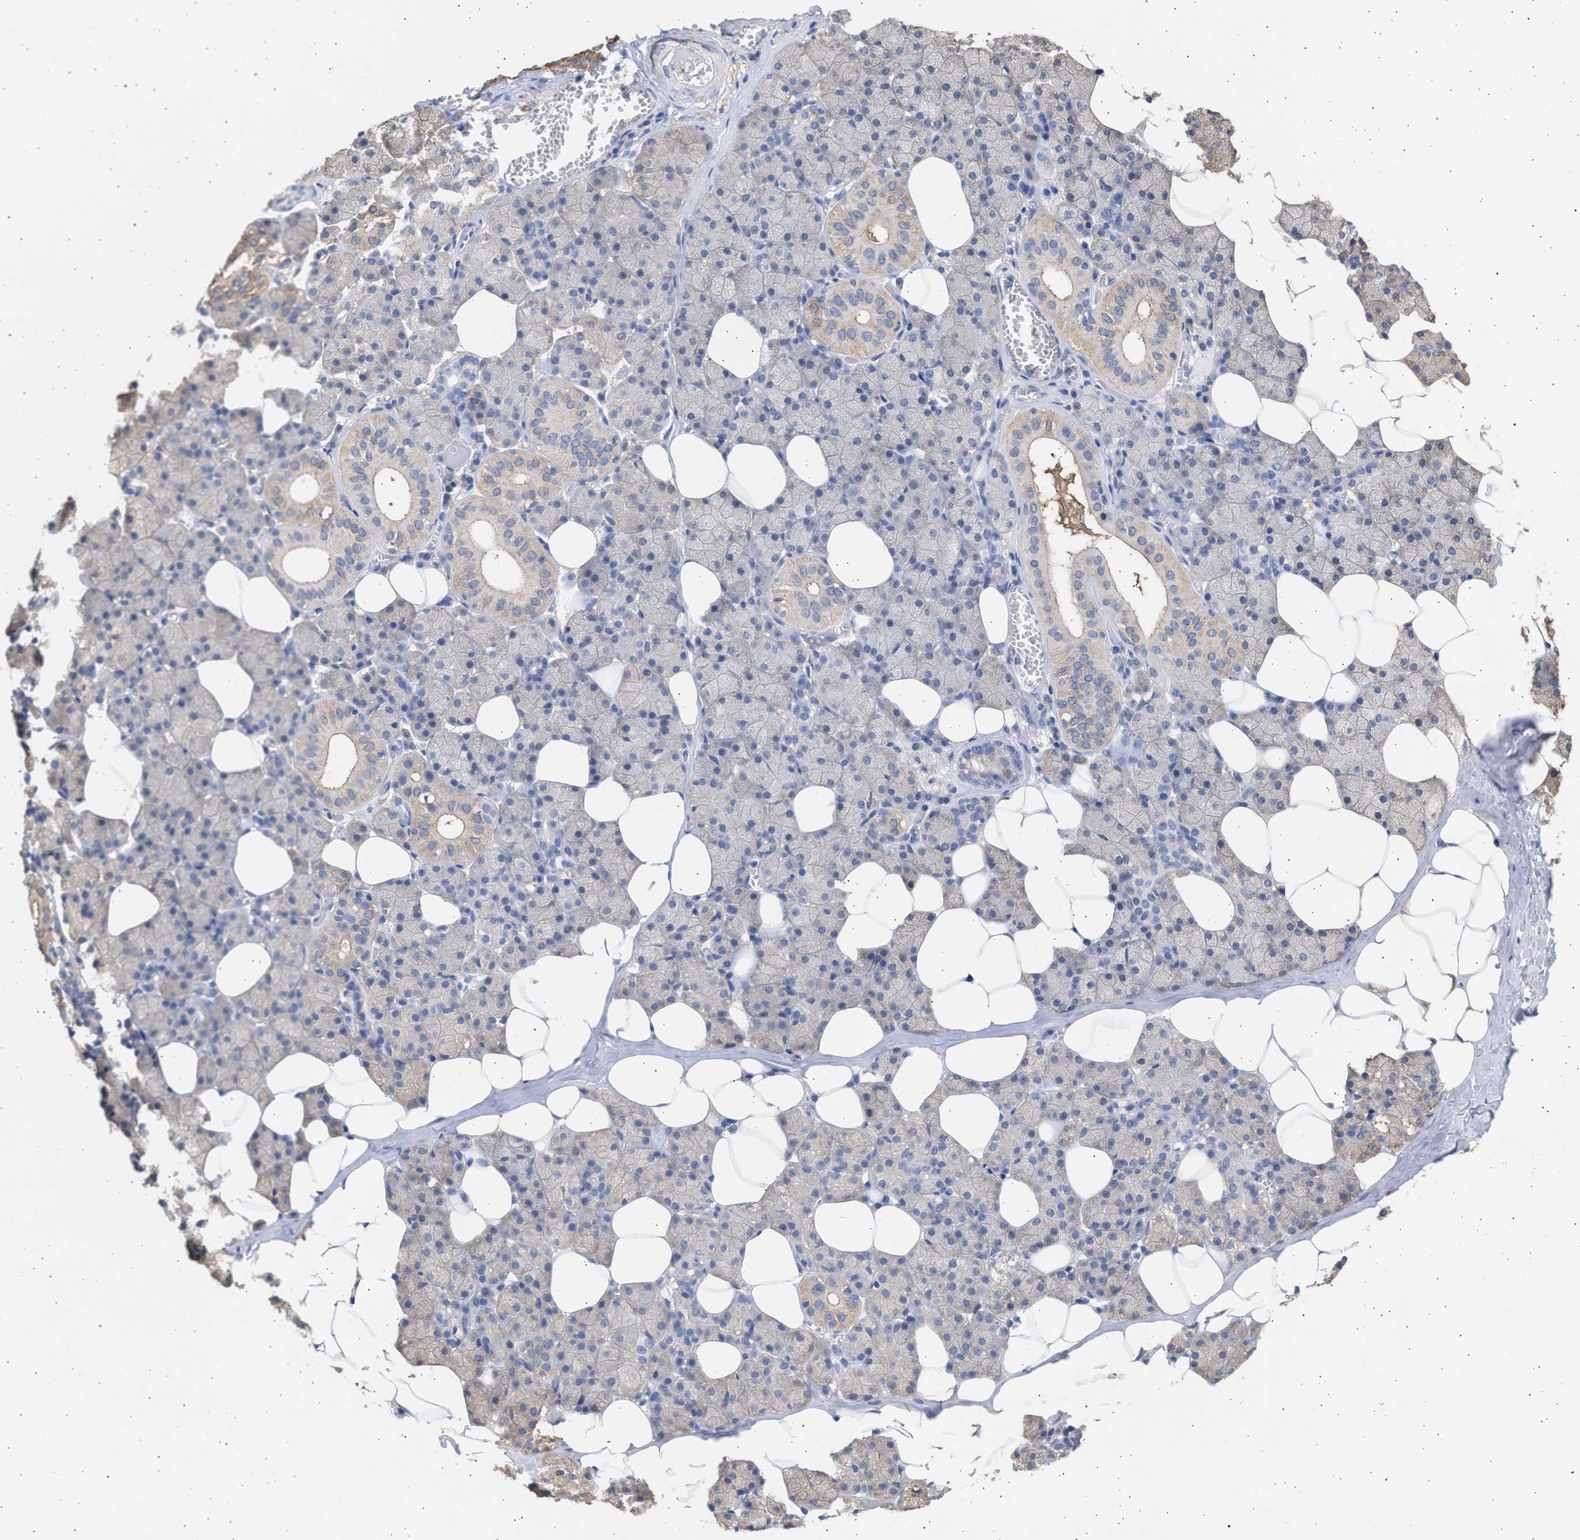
{"staining": {"intensity": "weak", "quantity": "25%-75%", "location": "cytoplasmic/membranous"}, "tissue": "salivary gland", "cell_type": "Glandular cells", "image_type": "normal", "snomed": [{"axis": "morphology", "description": "Normal tissue, NOS"}, {"axis": "topography", "description": "Salivary gland"}], "caption": "Immunohistochemistry (IHC) image of unremarkable salivary gland: salivary gland stained using IHC reveals low levels of weak protein expression localized specifically in the cytoplasmic/membranous of glandular cells, appearing as a cytoplasmic/membranous brown color.", "gene": "ALDOC", "patient": {"sex": "female", "age": 33}}